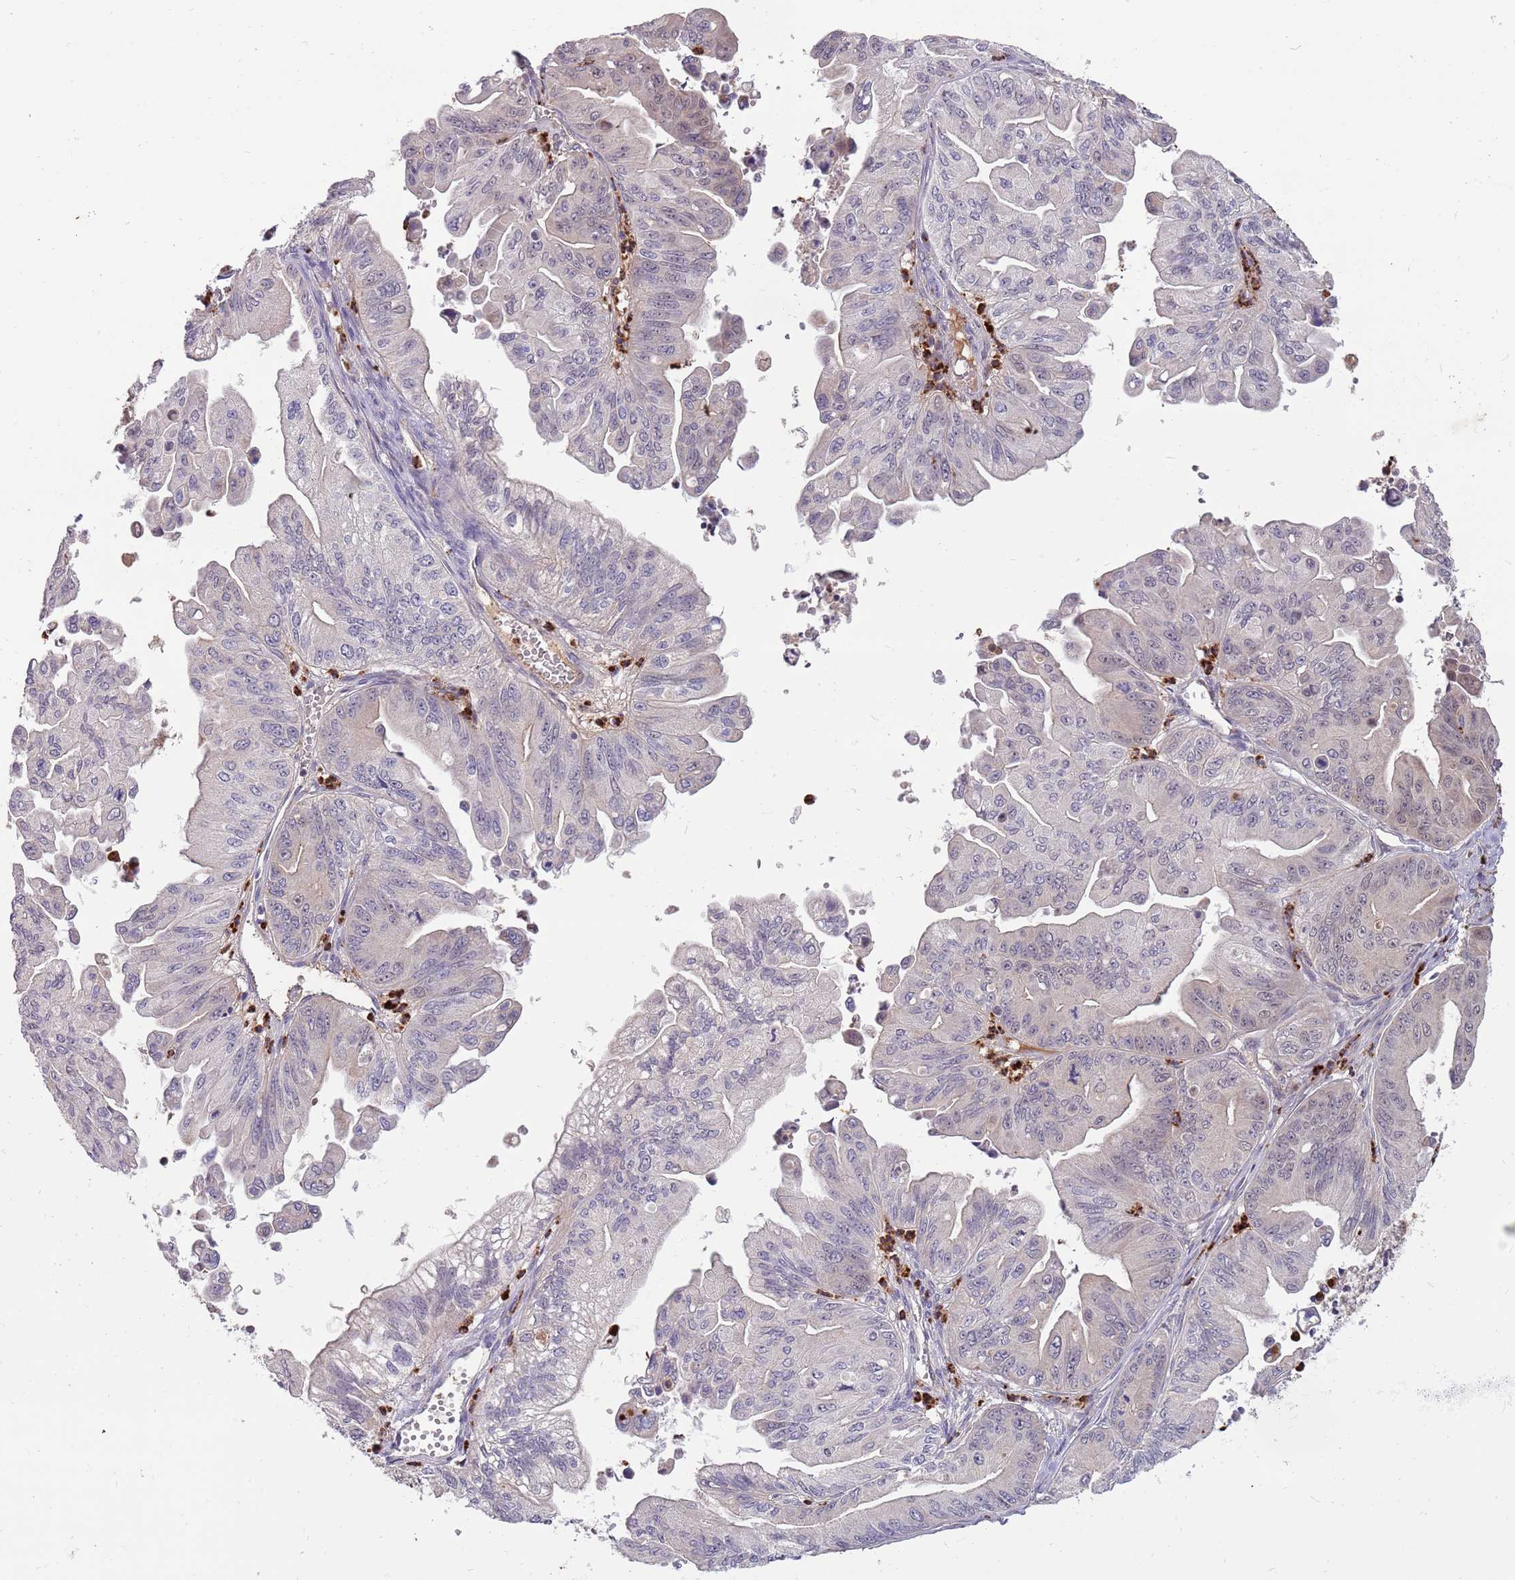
{"staining": {"intensity": "weak", "quantity": "25%-75%", "location": "nuclear"}, "tissue": "ovarian cancer", "cell_type": "Tumor cells", "image_type": "cancer", "snomed": [{"axis": "morphology", "description": "Cystadenocarcinoma, mucinous, NOS"}, {"axis": "topography", "description": "Ovary"}], "caption": "Weak nuclear protein positivity is seen in about 25%-75% of tumor cells in ovarian cancer. (Brightfield microscopy of DAB IHC at high magnification).", "gene": "NBPF6", "patient": {"sex": "female", "age": 71}}